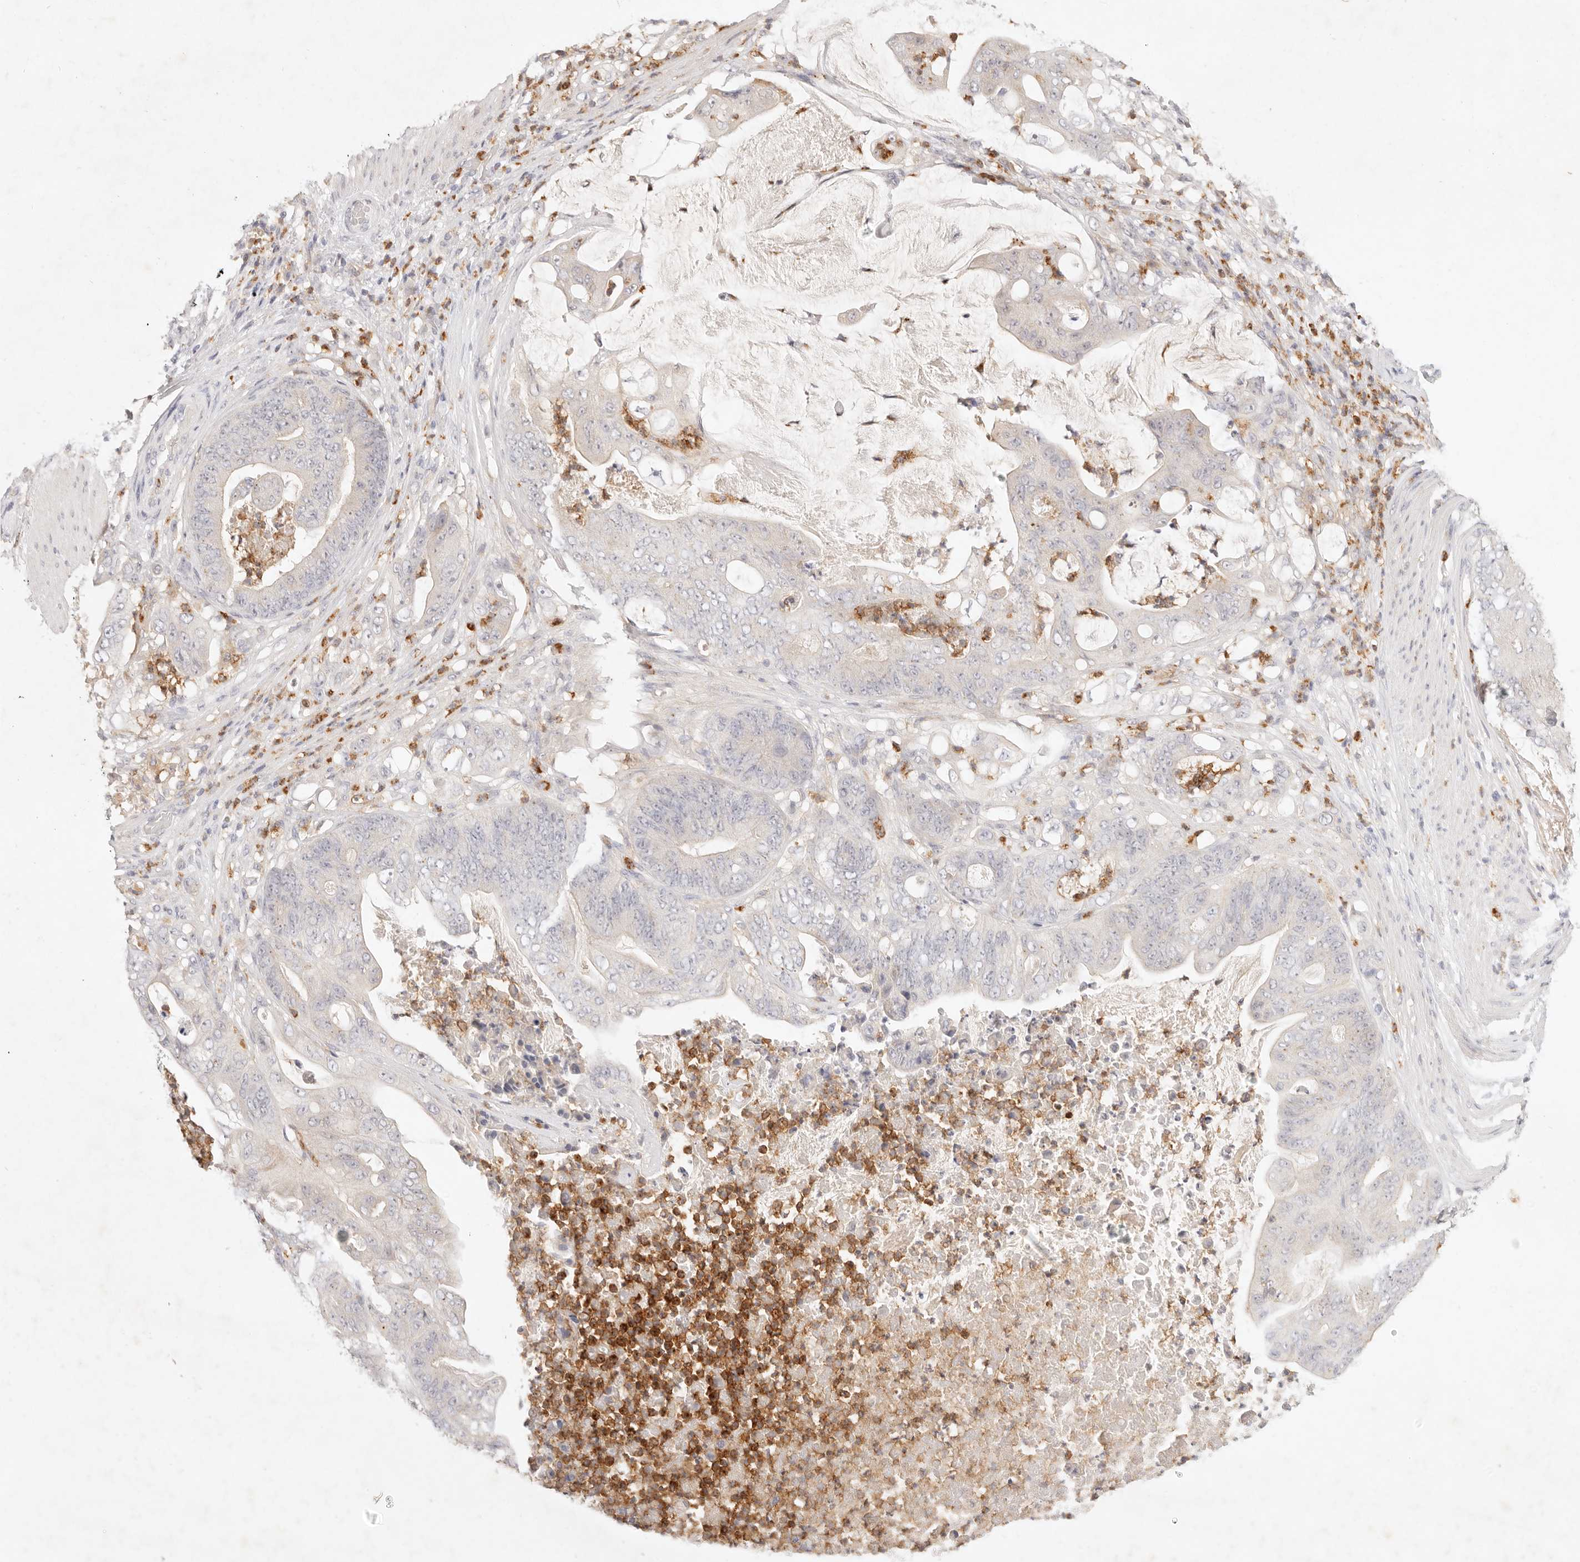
{"staining": {"intensity": "negative", "quantity": "none", "location": "none"}, "tissue": "stomach cancer", "cell_type": "Tumor cells", "image_type": "cancer", "snomed": [{"axis": "morphology", "description": "Adenocarcinoma, NOS"}, {"axis": "topography", "description": "Stomach"}], "caption": "Tumor cells show no significant positivity in stomach cancer (adenocarcinoma).", "gene": "GPR84", "patient": {"sex": "female", "age": 73}}